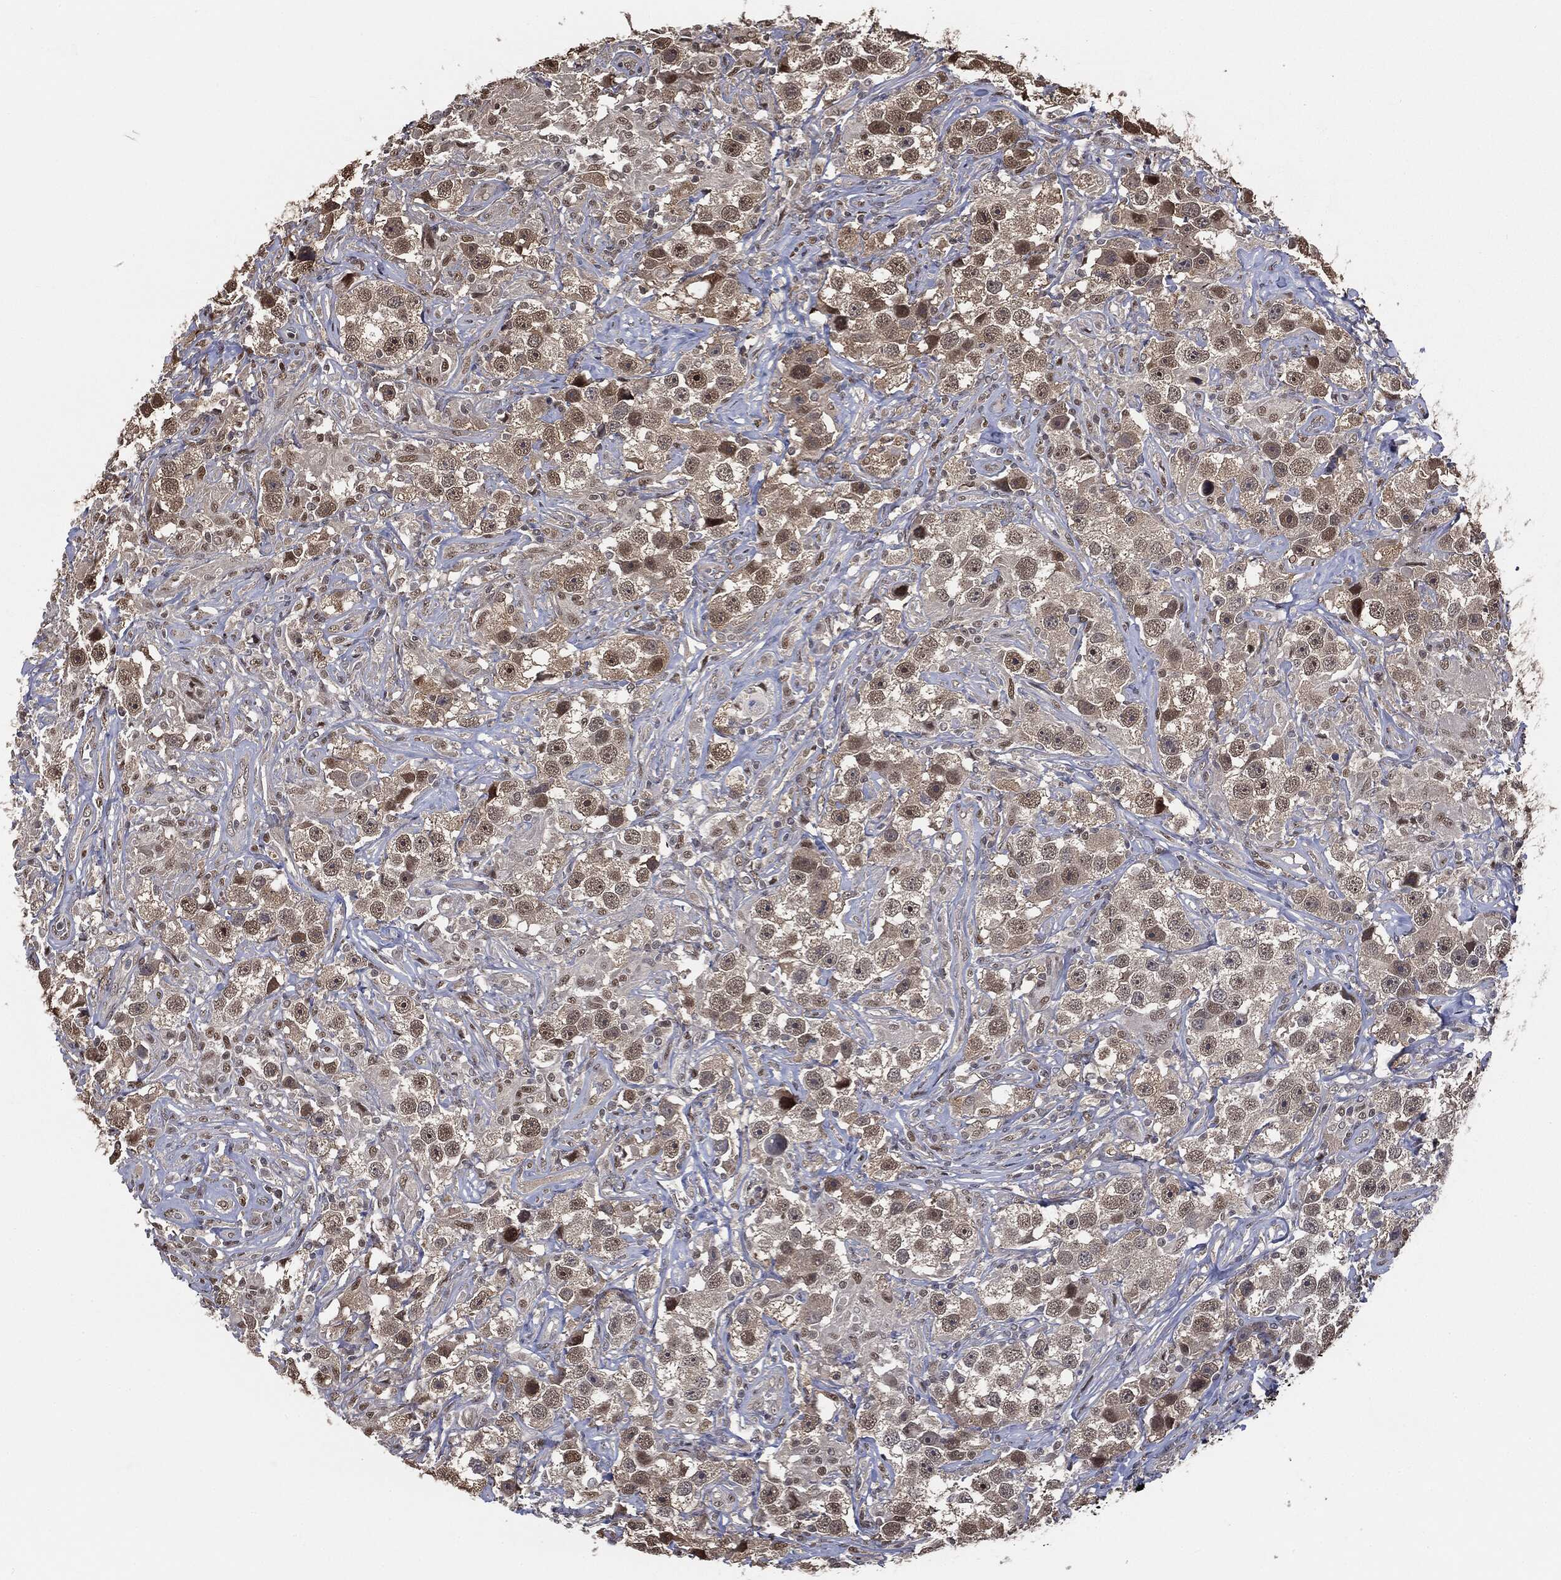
{"staining": {"intensity": "moderate", "quantity": "<25%", "location": "nuclear"}, "tissue": "testis cancer", "cell_type": "Tumor cells", "image_type": "cancer", "snomed": [{"axis": "morphology", "description": "Seminoma, NOS"}, {"axis": "topography", "description": "Testis"}], "caption": "Approximately <25% of tumor cells in human seminoma (testis) display moderate nuclear protein expression as visualized by brown immunohistochemical staining.", "gene": "SHLD2", "patient": {"sex": "male", "age": 49}}